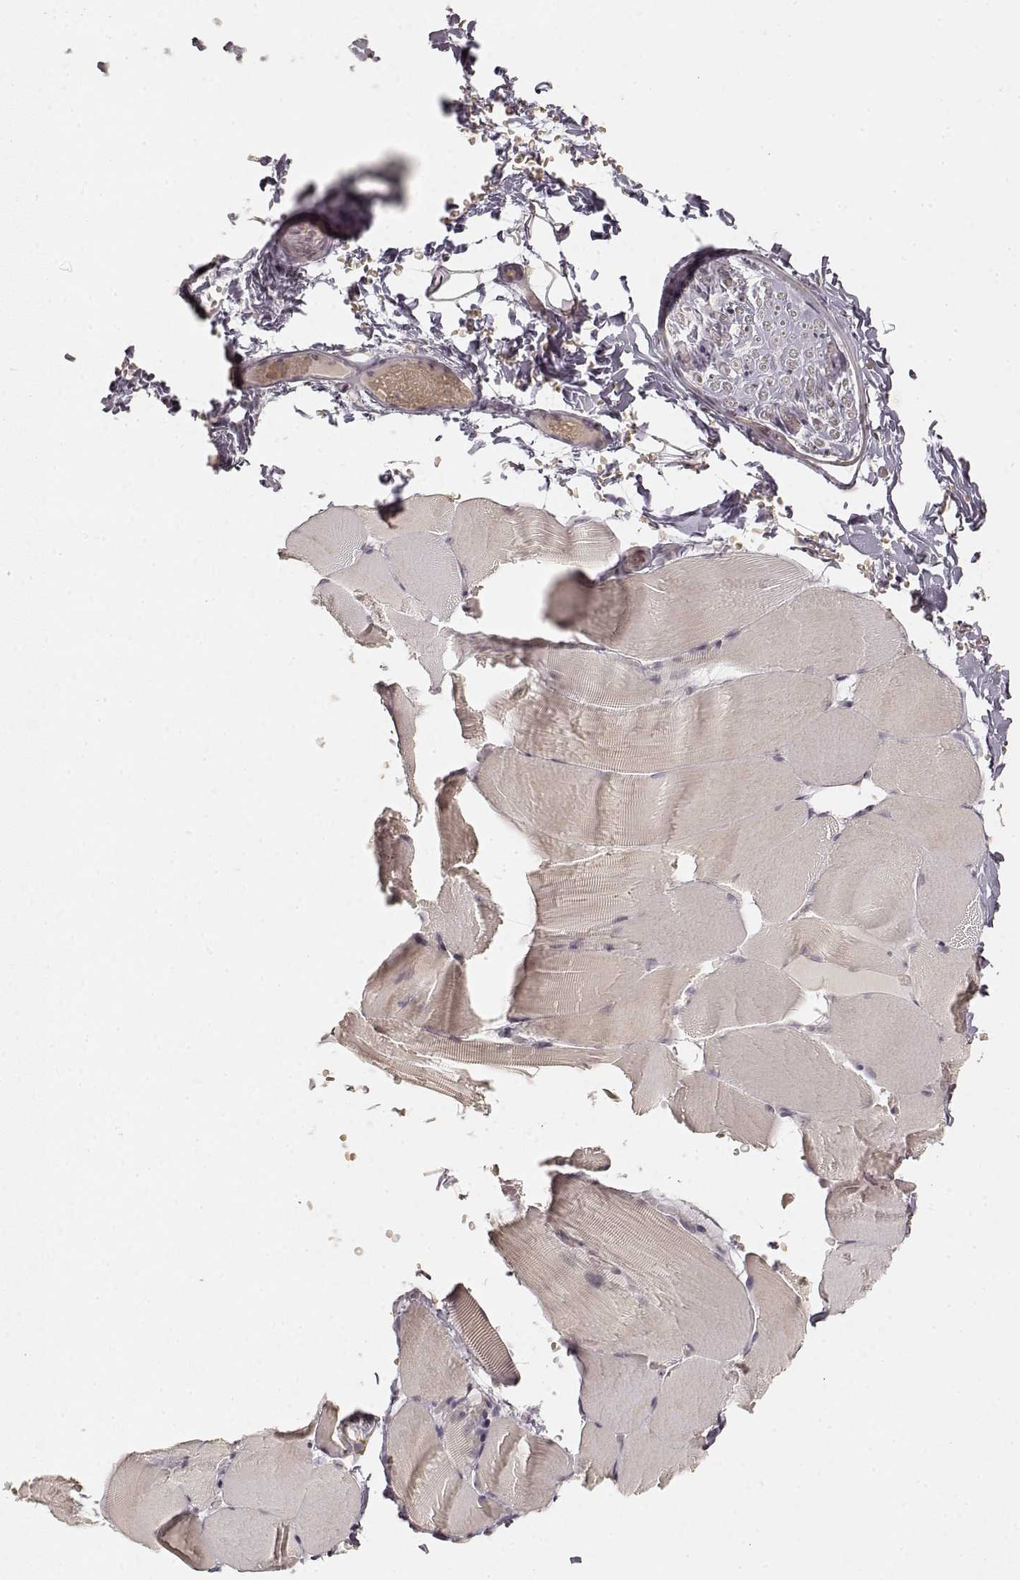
{"staining": {"intensity": "weak", "quantity": "25%-75%", "location": "cytoplasmic/membranous"}, "tissue": "skeletal muscle", "cell_type": "Myocytes", "image_type": "normal", "snomed": [{"axis": "morphology", "description": "Normal tissue, NOS"}, {"axis": "topography", "description": "Skeletal muscle"}], "caption": "Skeletal muscle stained for a protein demonstrates weak cytoplasmic/membranous positivity in myocytes.", "gene": "LAMC2", "patient": {"sex": "female", "age": 37}}